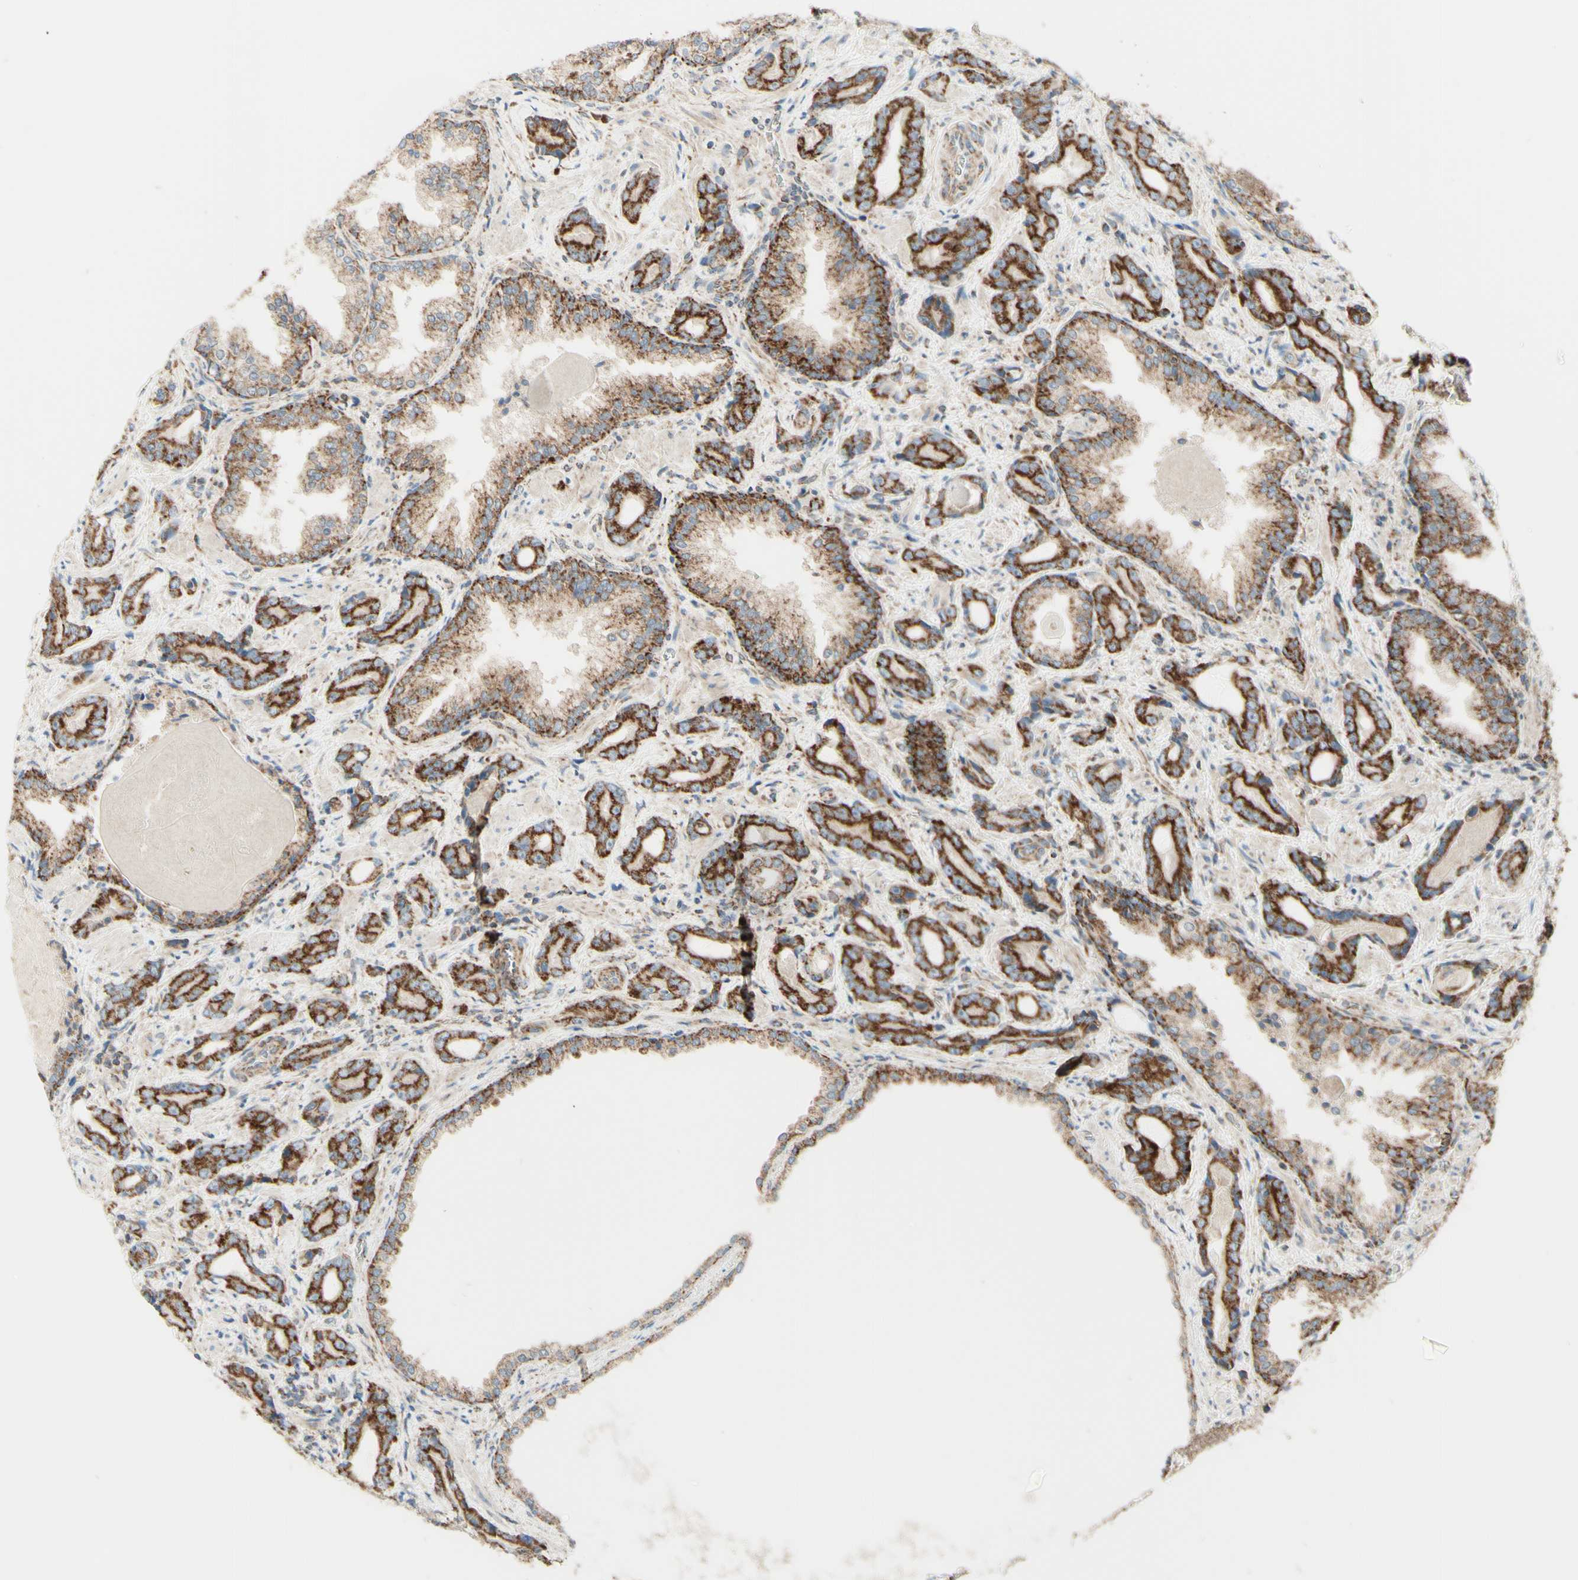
{"staining": {"intensity": "strong", "quantity": ">75%", "location": "cytoplasmic/membranous"}, "tissue": "prostate cancer", "cell_type": "Tumor cells", "image_type": "cancer", "snomed": [{"axis": "morphology", "description": "Adenocarcinoma, Low grade"}, {"axis": "topography", "description": "Prostate"}], "caption": "Protein expression analysis of human prostate cancer (adenocarcinoma (low-grade)) reveals strong cytoplasmic/membranous staining in about >75% of tumor cells.", "gene": "ARMC10", "patient": {"sex": "male", "age": 60}}